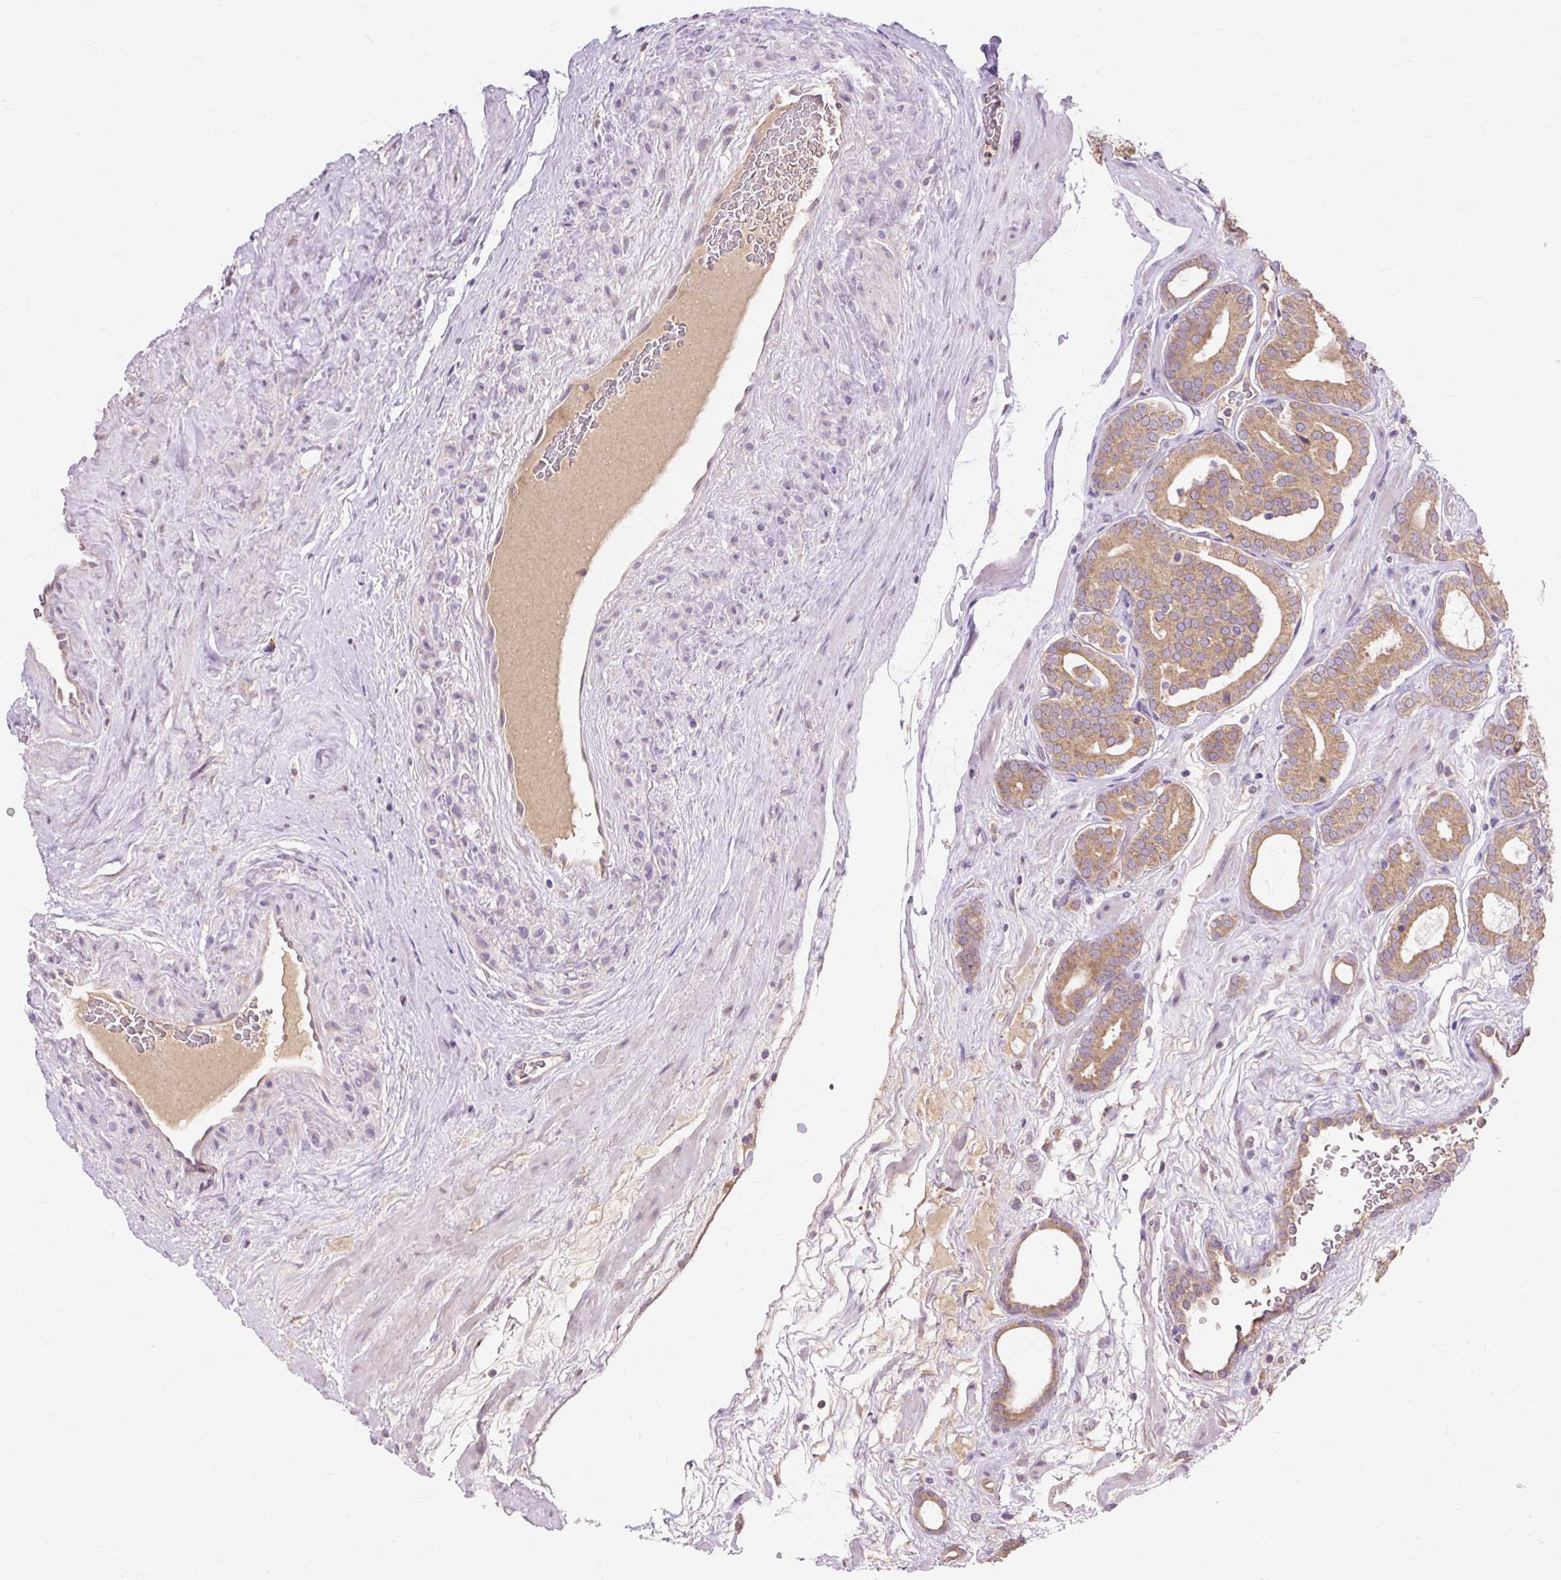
{"staining": {"intensity": "moderate", "quantity": ">75%", "location": "cytoplasmic/membranous"}, "tissue": "prostate cancer", "cell_type": "Tumor cells", "image_type": "cancer", "snomed": [{"axis": "morphology", "description": "Adenocarcinoma, High grade"}, {"axis": "topography", "description": "Prostate"}], "caption": "The immunohistochemical stain labels moderate cytoplasmic/membranous staining in tumor cells of prostate adenocarcinoma (high-grade) tissue. (IHC, brightfield microscopy, high magnification).", "gene": "SEC63", "patient": {"sex": "male", "age": 66}}